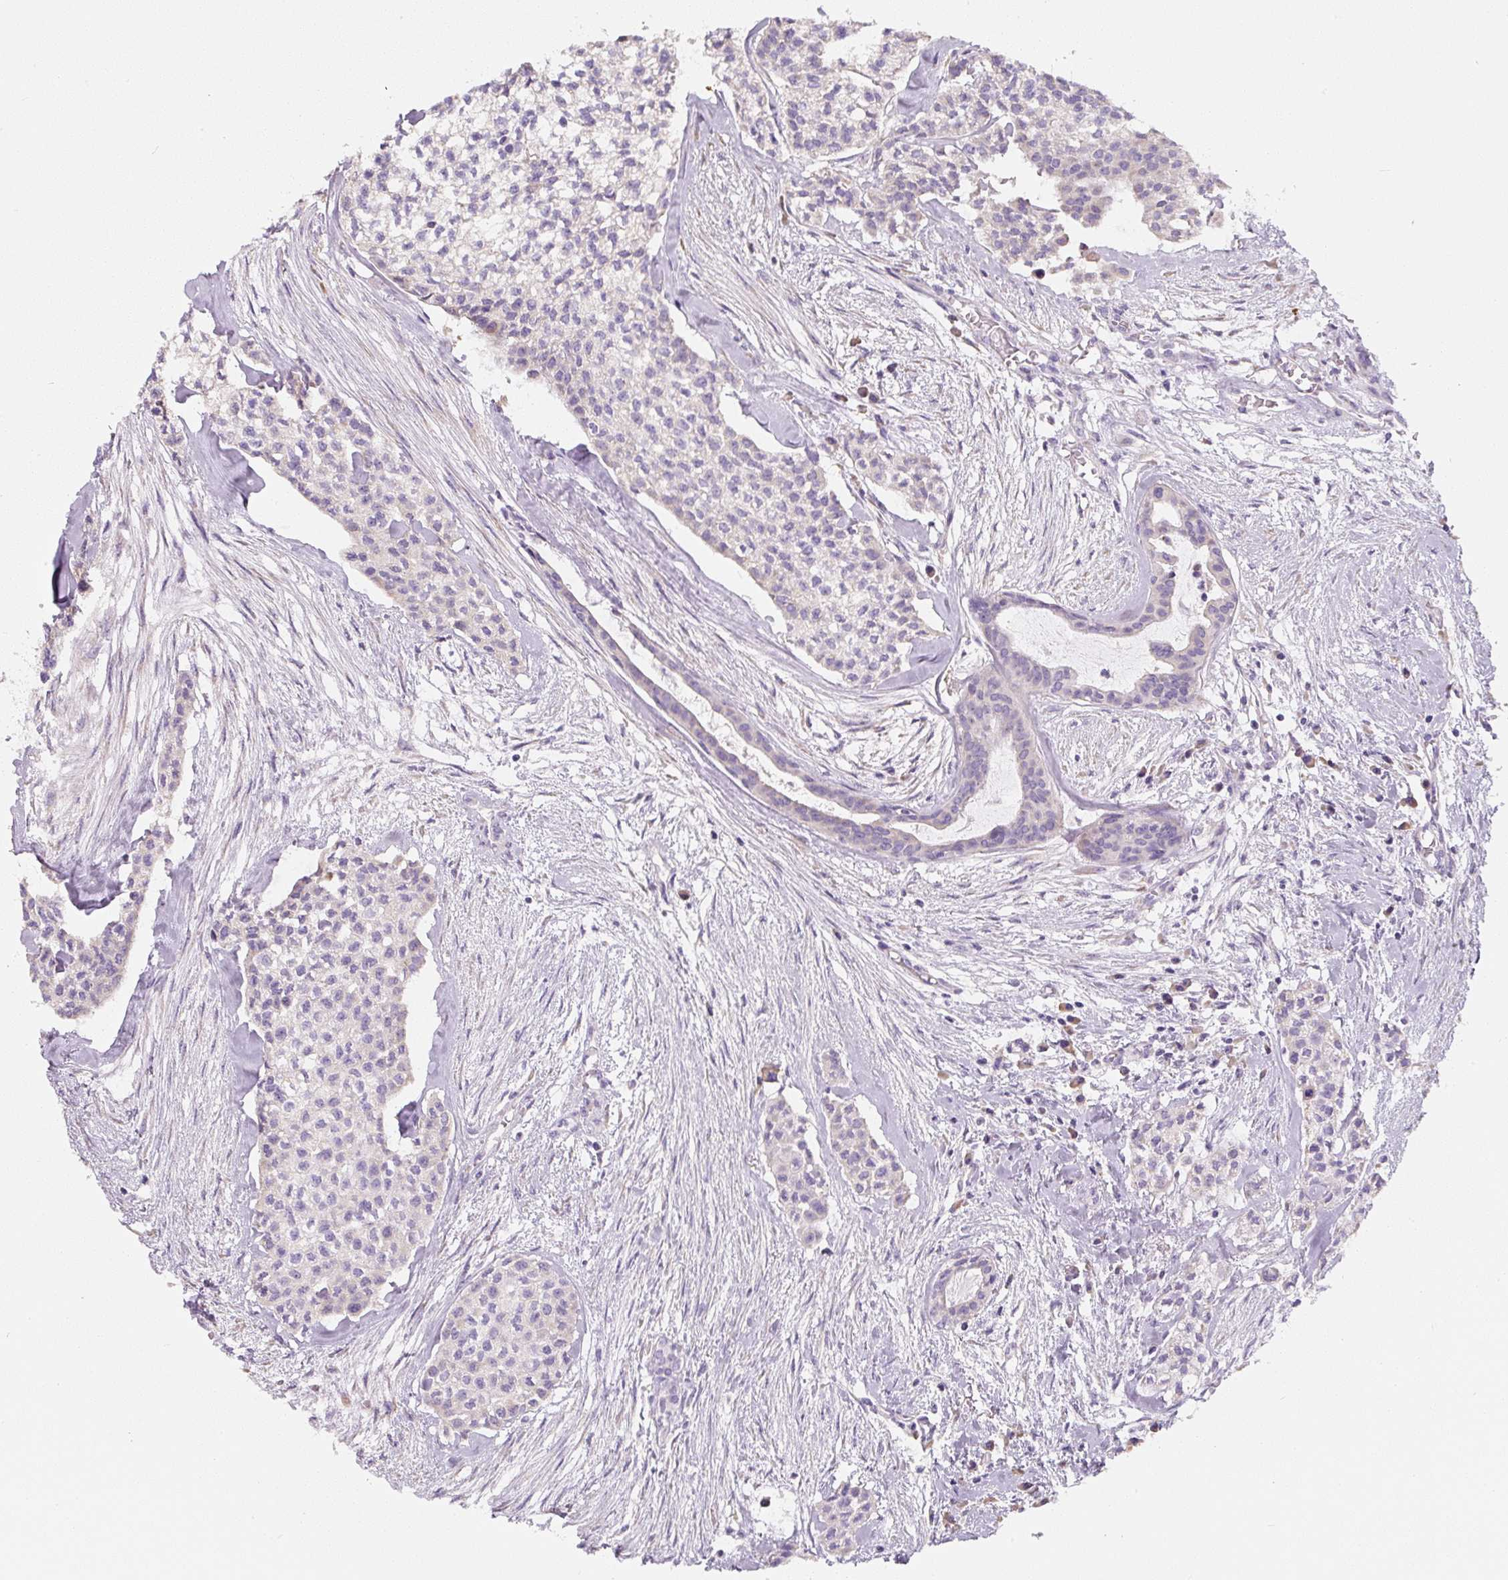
{"staining": {"intensity": "negative", "quantity": "none", "location": "none"}, "tissue": "head and neck cancer", "cell_type": "Tumor cells", "image_type": "cancer", "snomed": [{"axis": "morphology", "description": "Adenocarcinoma, NOS"}, {"axis": "topography", "description": "Head-Neck"}], "caption": "A photomicrograph of adenocarcinoma (head and neck) stained for a protein displays no brown staining in tumor cells.", "gene": "PWWP3B", "patient": {"sex": "male", "age": 81}}